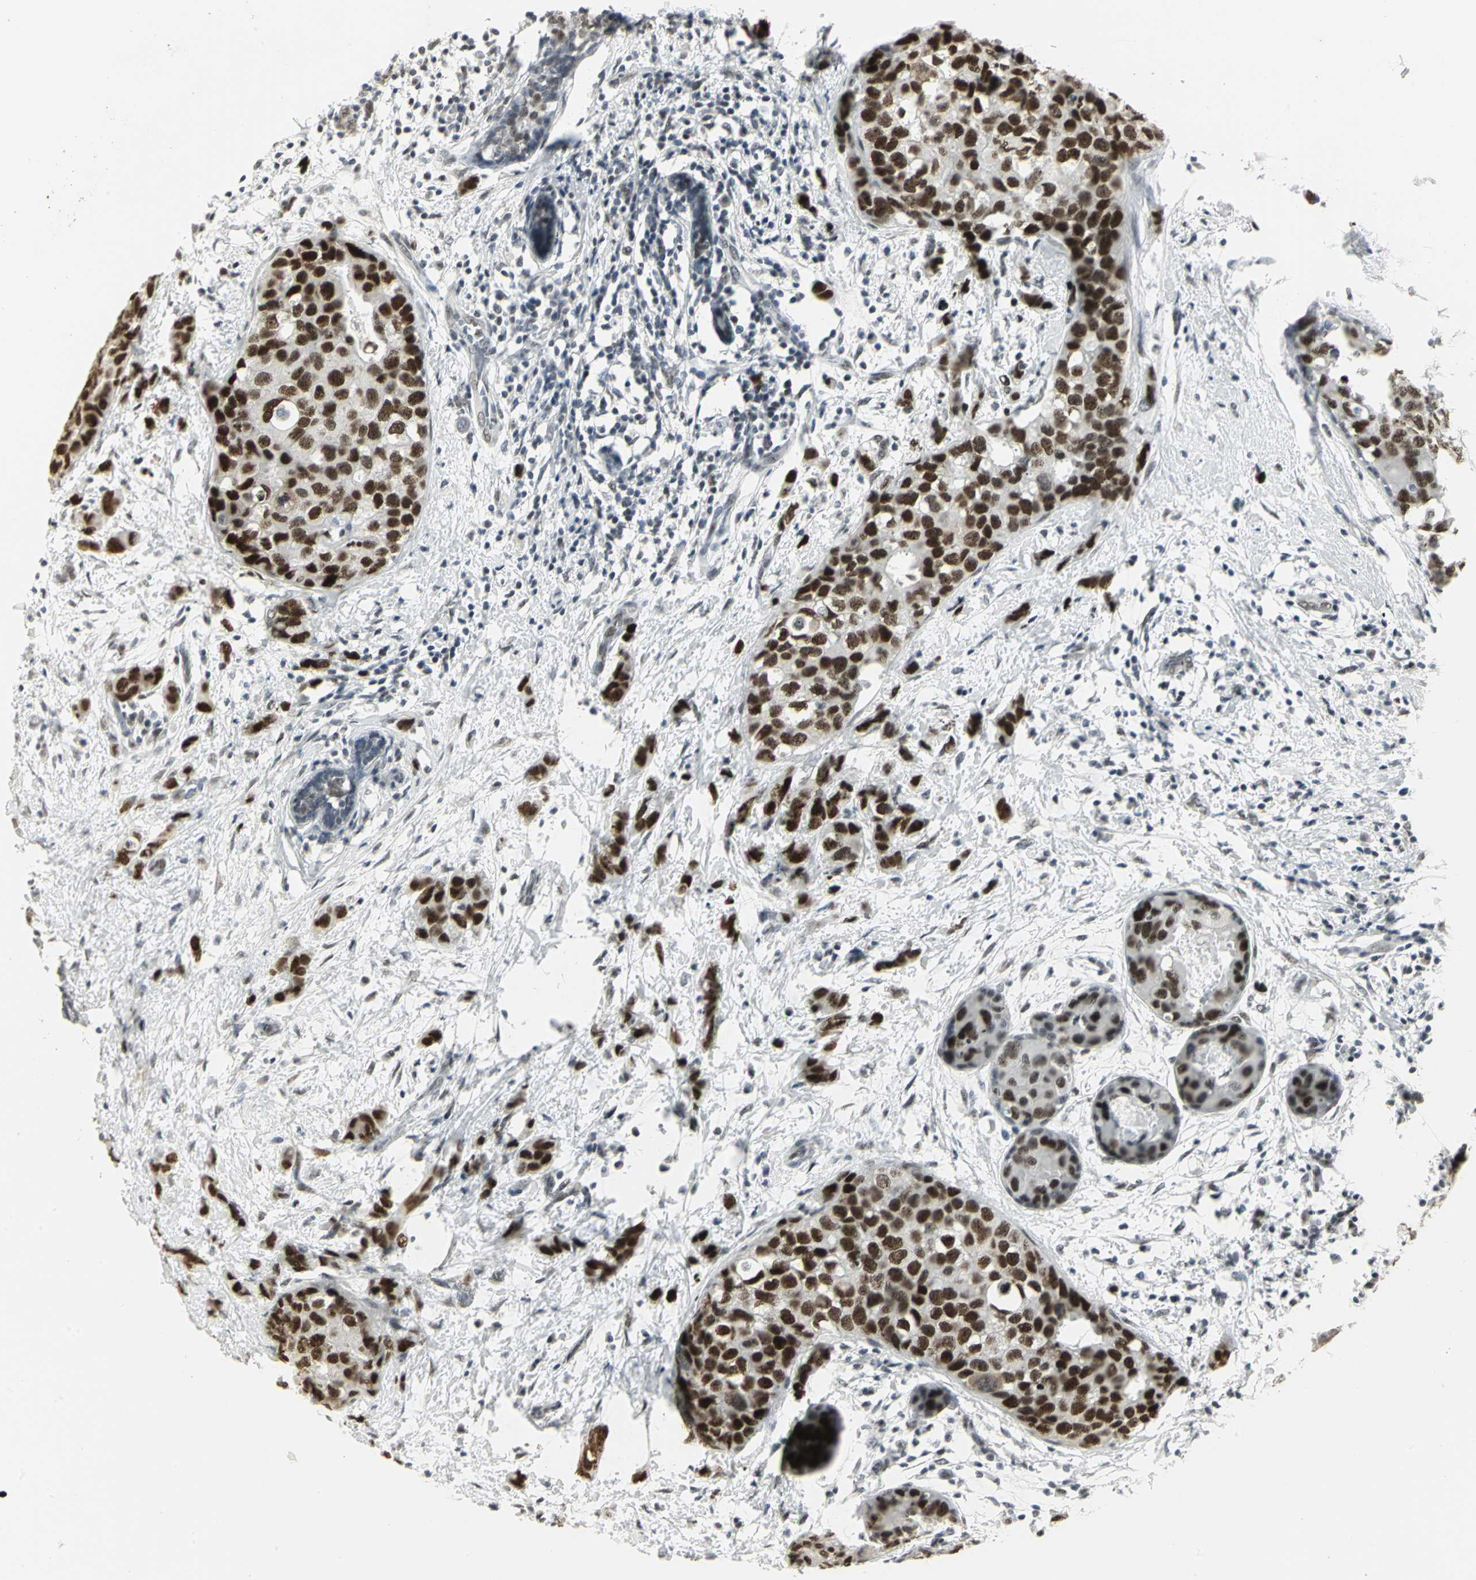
{"staining": {"intensity": "strong", "quantity": ">75%", "location": "nuclear"}, "tissue": "breast cancer", "cell_type": "Tumor cells", "image_type": "cancer", "snomed": [{"axis": "morphology", "description": "Normal tissue, NOS"}, {"axis": "morphology", "description": "Duct carcinoma"}, {"axis": "topography", "description": "Breast"}], "caption": "Immunohistochemical staining of human breast cancer reveals high levels of strong nuclear positivity in about >75% of tumor cells. The protein is shown in brown color, while the nuclei are stained blue.", "gene": "CBX3", "patient": {"sex": "female", "age": 50}}